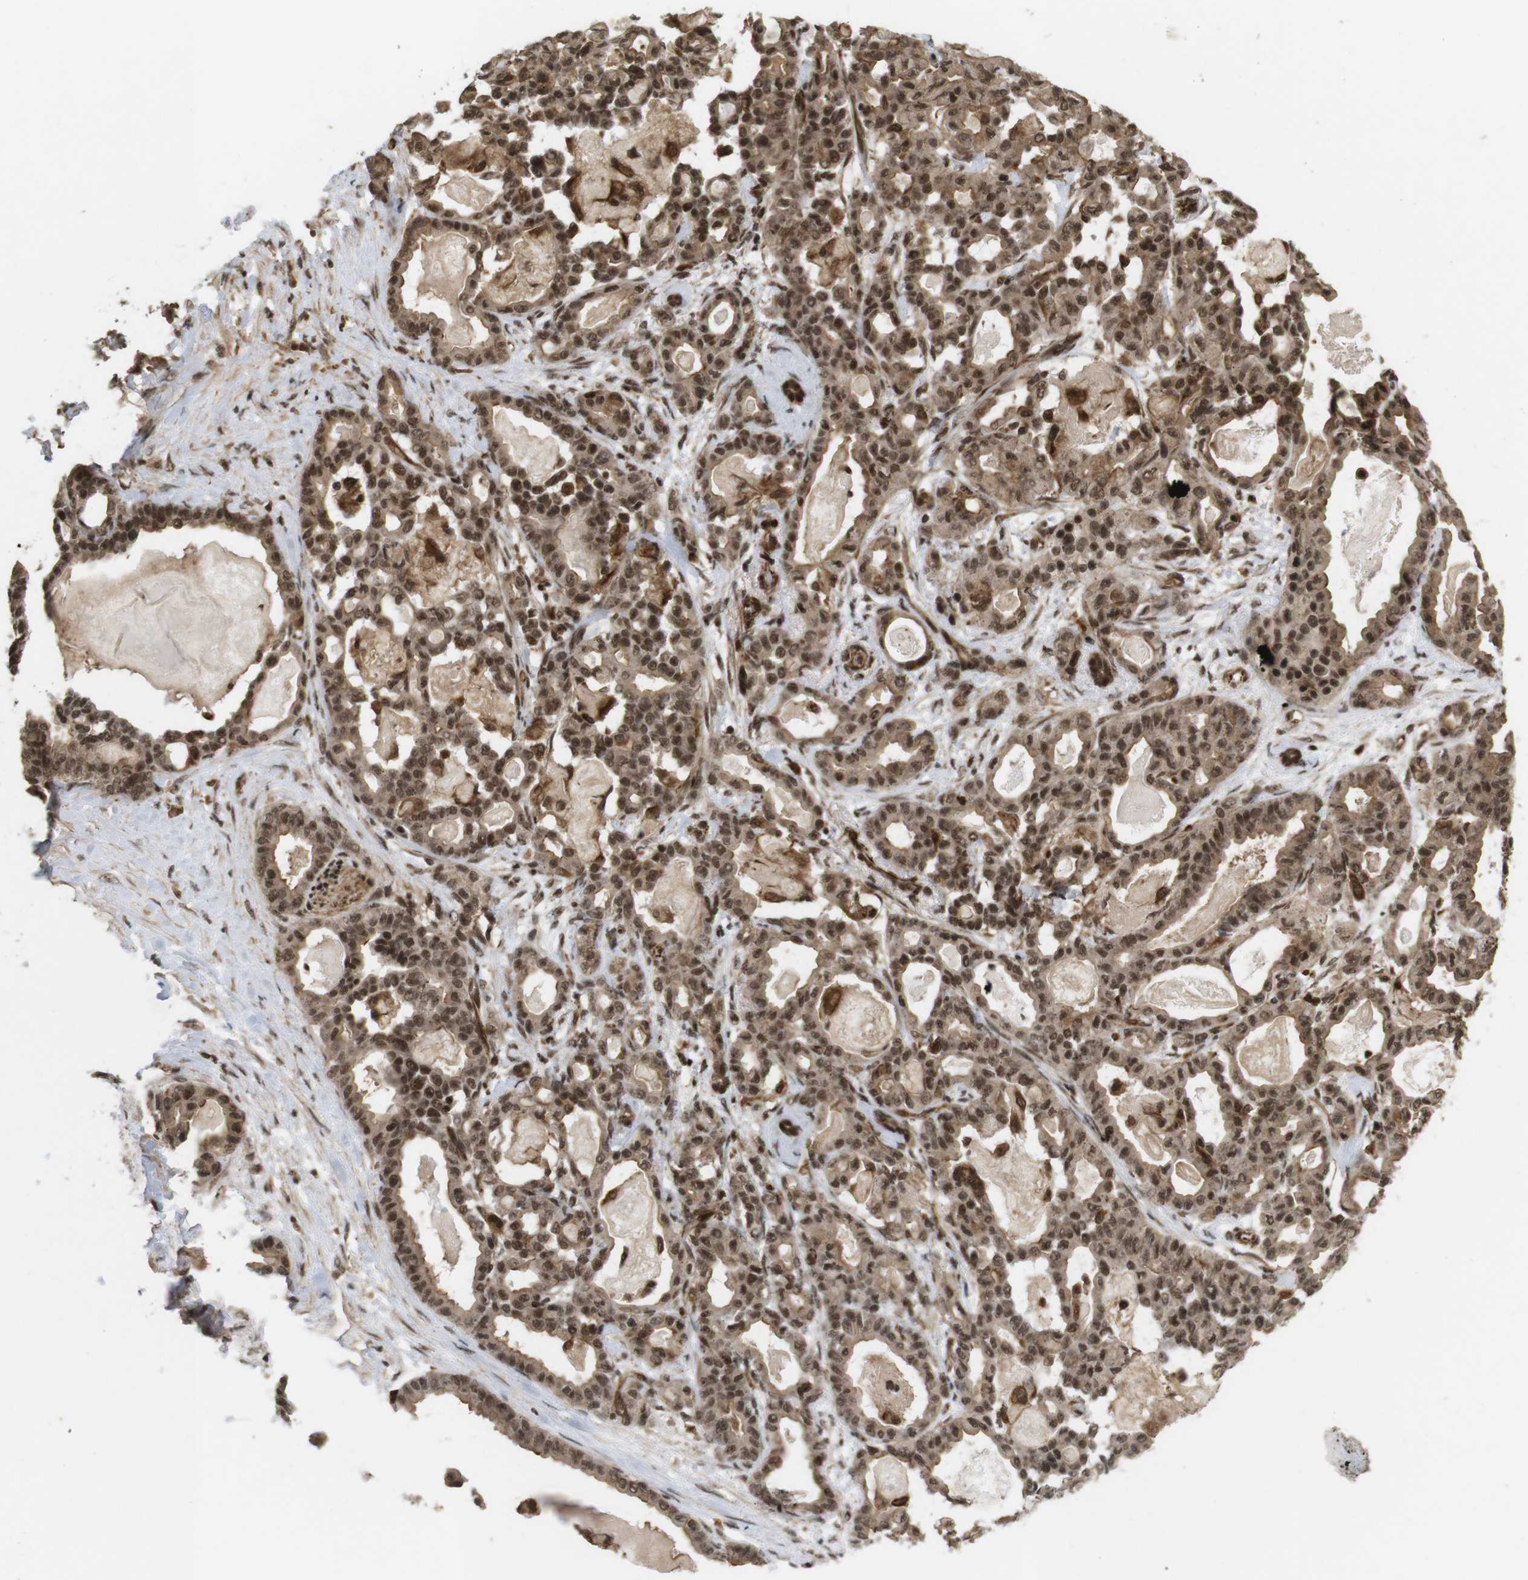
{"staining": {"intensity": "moderate", "quantity": ">75%", "location": "cytoplasmic/membranous,nuclear"}, "tissue": "pancreatic cancer", "cell_type": "Tumor cells", "image_type": "cancer", "snomed": [{"axis": "morphology", "description": "Adenocarcinoma, NOS"}, {"axis": "topography", "description": "Pancreas"}], "caption": "Immunohistochemical staining of human adenocarcinoma (pancreatic) shows medium levels of moderate cytoplasmic/membranous and nuclear protein staining in about >75% of tumor cells.", "gene": "SP2", "patient": {"sex": "male", "age": 63}}